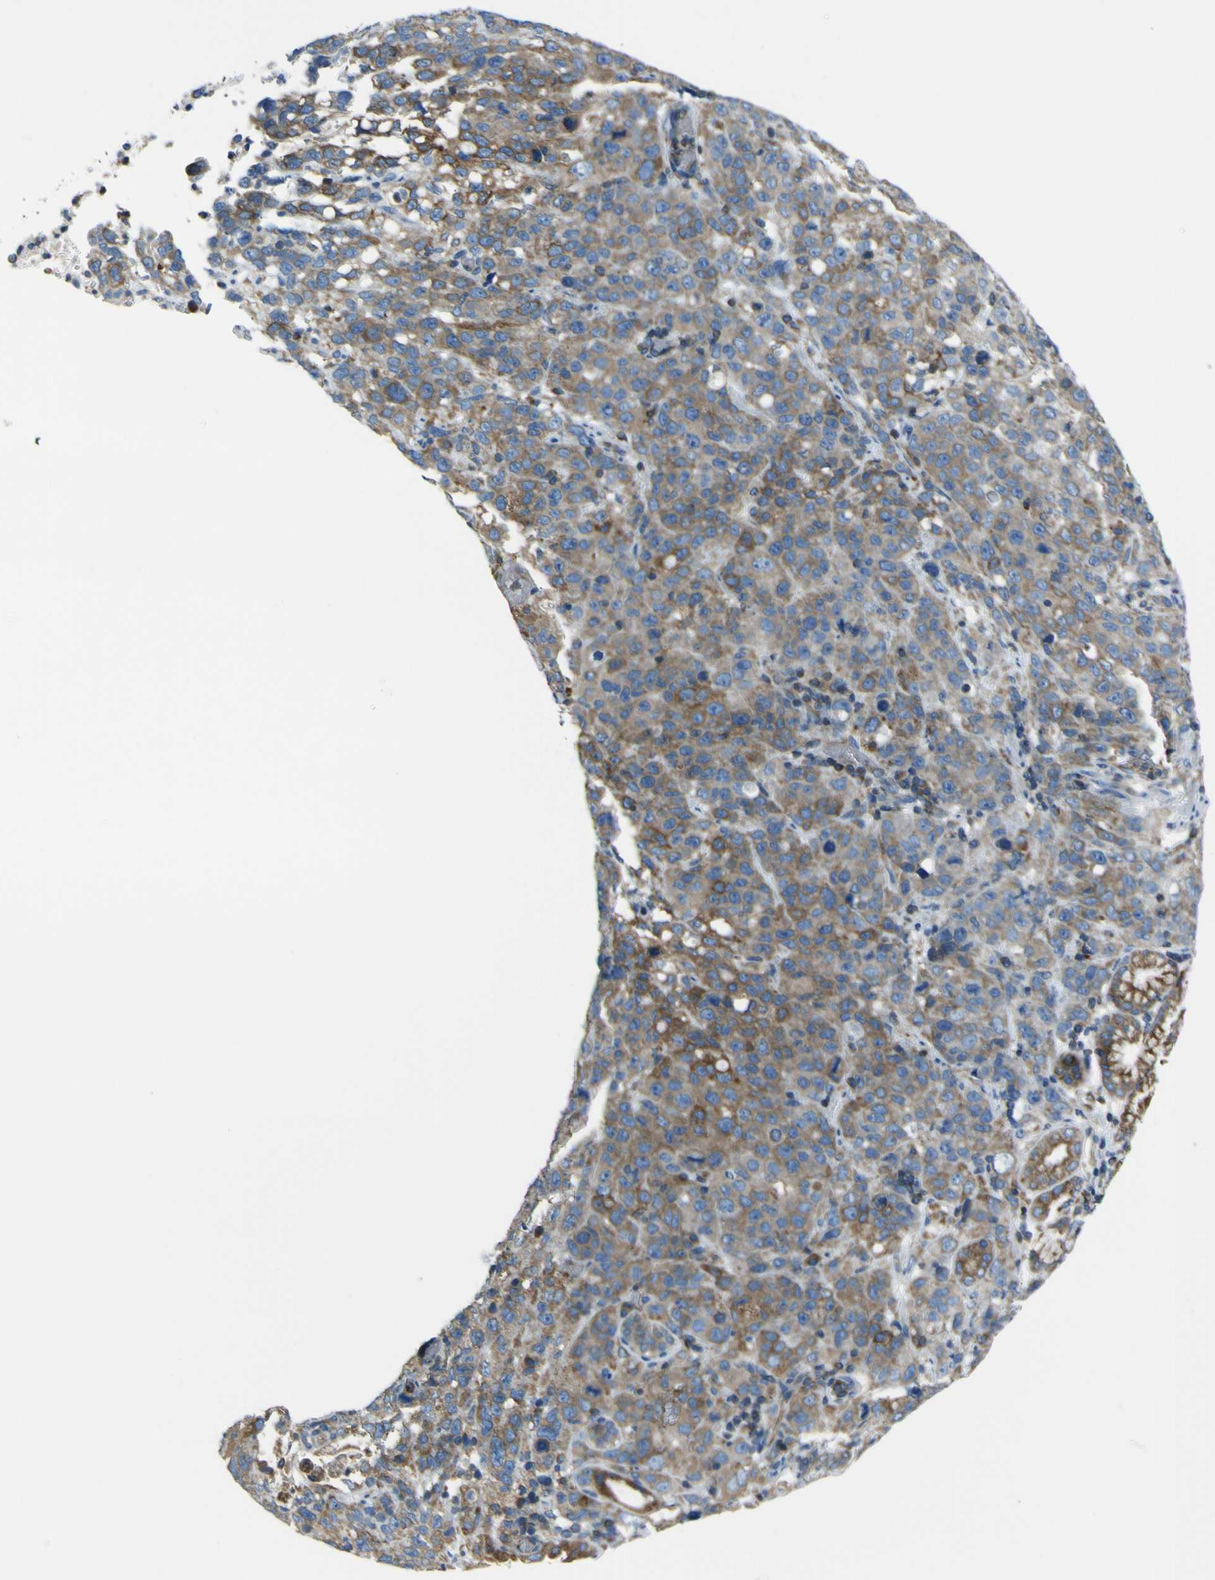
{"staining": {"intensity": "strong", "quantity": ">75%", "location": "cytoplasmic/membranous"}, "tissue": "stomach cancer", "cell_type": "Tumor cells", "image_type": "cancer", "snomed": [{"axis": "morphology", "description": "Normal tissue, NOS"}, {"axis": "morphology", "description": "Adenocarcinoma, NOS"}, {"axis": "topography", "description": "Stomach"}], "caption": "Stomach cancer was stained to show a protein in brown. There is high levels of strong cytoplasmic/membranous positivity in approximately >75% of tumor cells.", "gene": "STIM1", "patient": {"sex": "male", "age": 48}}